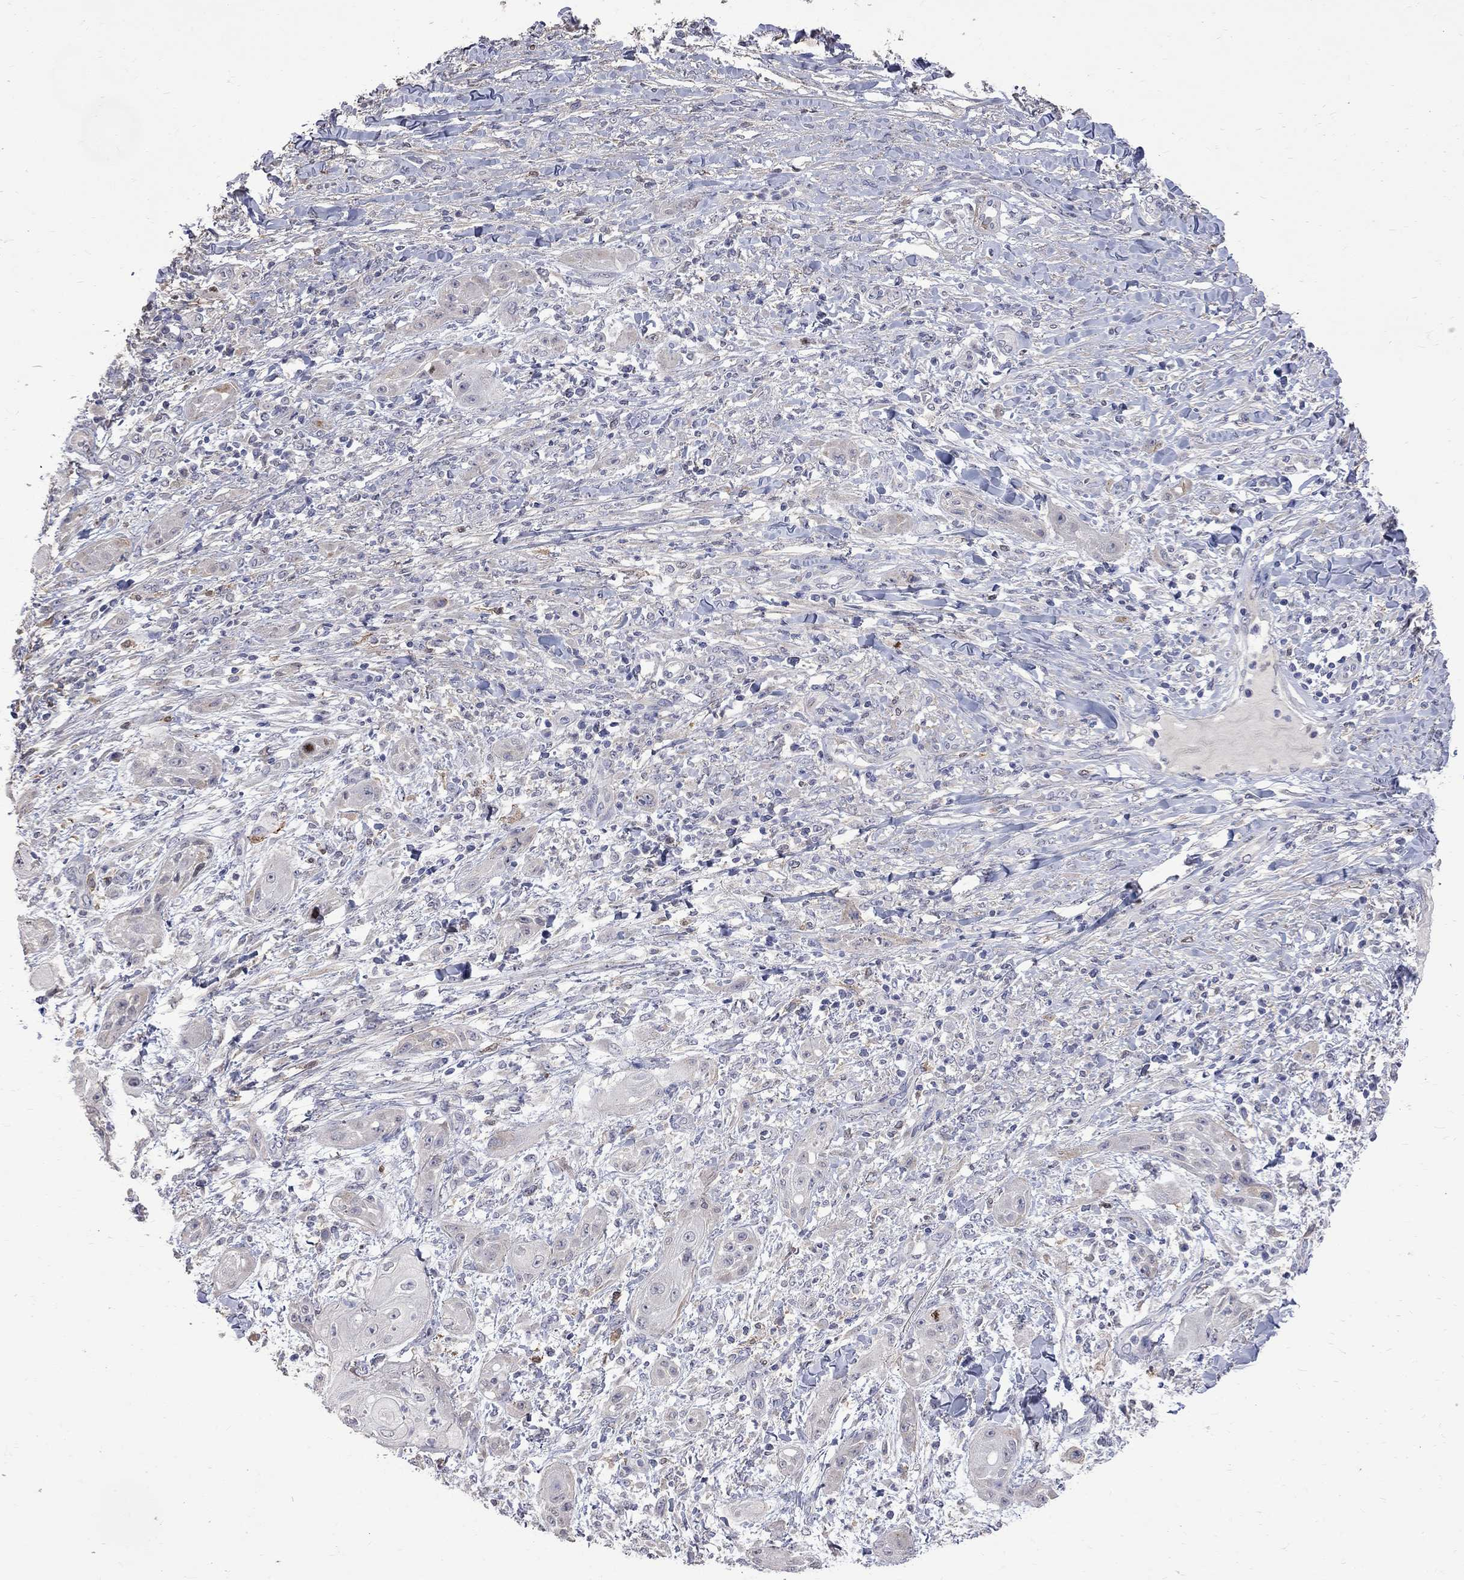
{"staining": {"intensity": "weak", "quantity": "<25%", "location": "cytoplasmic/membranous"}, "tissue": "skin cancer", "cell_type": "Tumor cells", "image_type": "cancer", "snomed": [{"axis": "morphology", "description": "Squamous cell carcinoma, NOS"}, {"axis": "topography", "description": "Skin"}], "caption": "Tumor cells show no significant protein staining in squamous cell carcinoma (skin).", "gene": "CKAP2", "patient": {"sex": "male", "age": 62}}